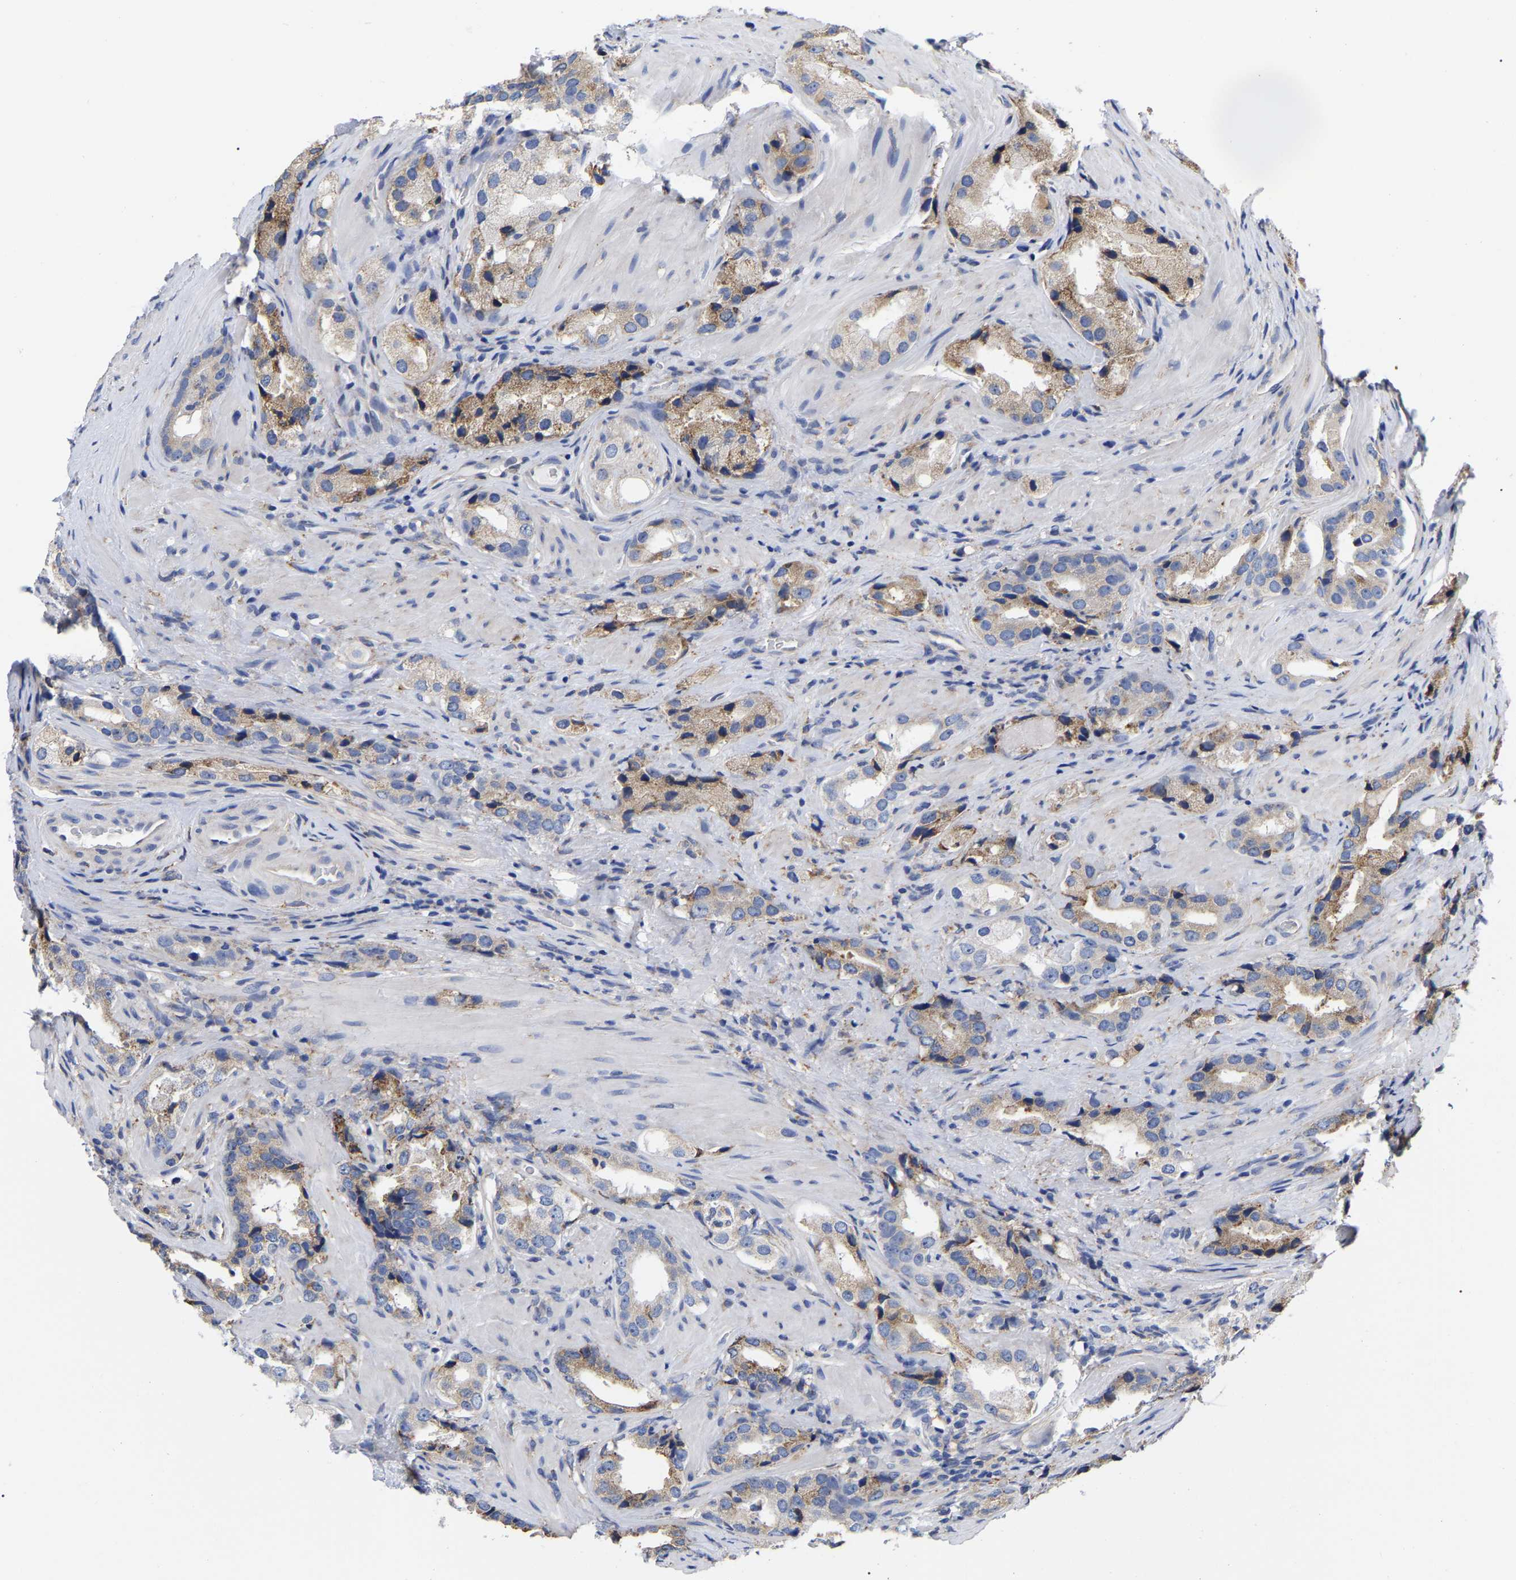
{"staining": {"intensity": "weak", "quantity": ">75%", "location": "cytoplasmic/membranous"}, "tissue": "prostate cancer", "cell_type": "Tumor cells", "image_type": "cancer", "snomed": [{"axis": "morphology", "description": "Adenocarcinoma, High grade"}, {"axis": "topography", "description": "Prostate"}], "caption": "The immunohistochemical stain highlights weak cytoplasmic/membranous expression in tumor cells of prostate adenocarcinoma (high-grade) tissue.", "gene": "CFAP298", "patient": {"sex": "male", "age": 63}}